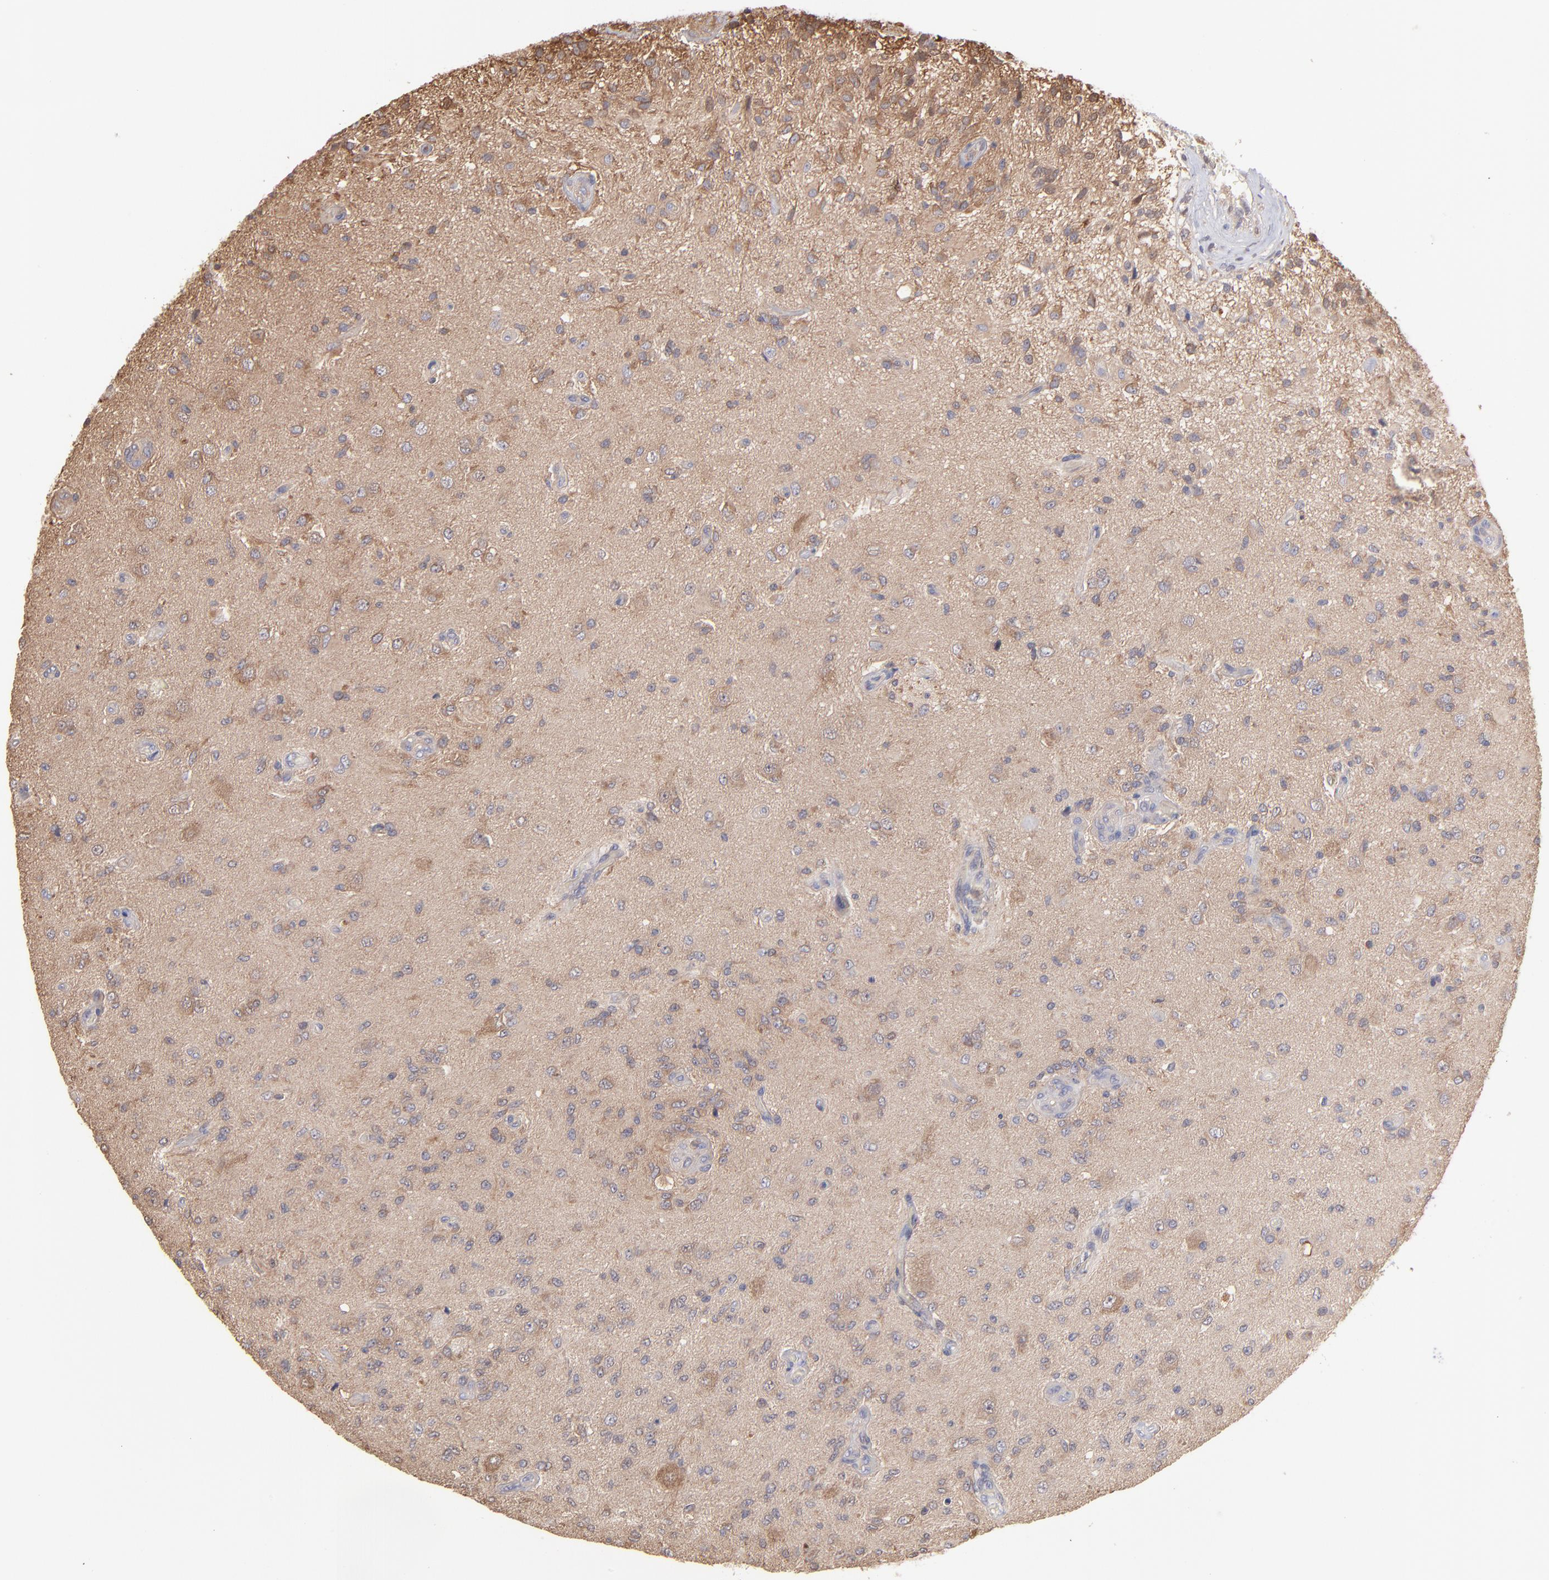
{"staining": {"intensity": "moderate", "quantity": "25%-75%", "location": "cytoplasmic/membranous"}, "tissue": "glioma", "cell_type": "Tumor cells", "image_type": "cancer", "snomed": [{"axis": "morphology", "description": "Normal tissue, NOS"}, {"axis": "morphology", "description": "Glioma, malignant, High grade"}, {"axis": "topography", "description": "Cerebral cortex"}], "caption": "The photomicrograph demonstrates immunohistochemical staining of glioma. There is moderate cytoplasmic/membranous expression is present in about 25%-75% of tumor cells.", "gene": "MAP2K2", "patient": {"sex": "male", "age": 77}}